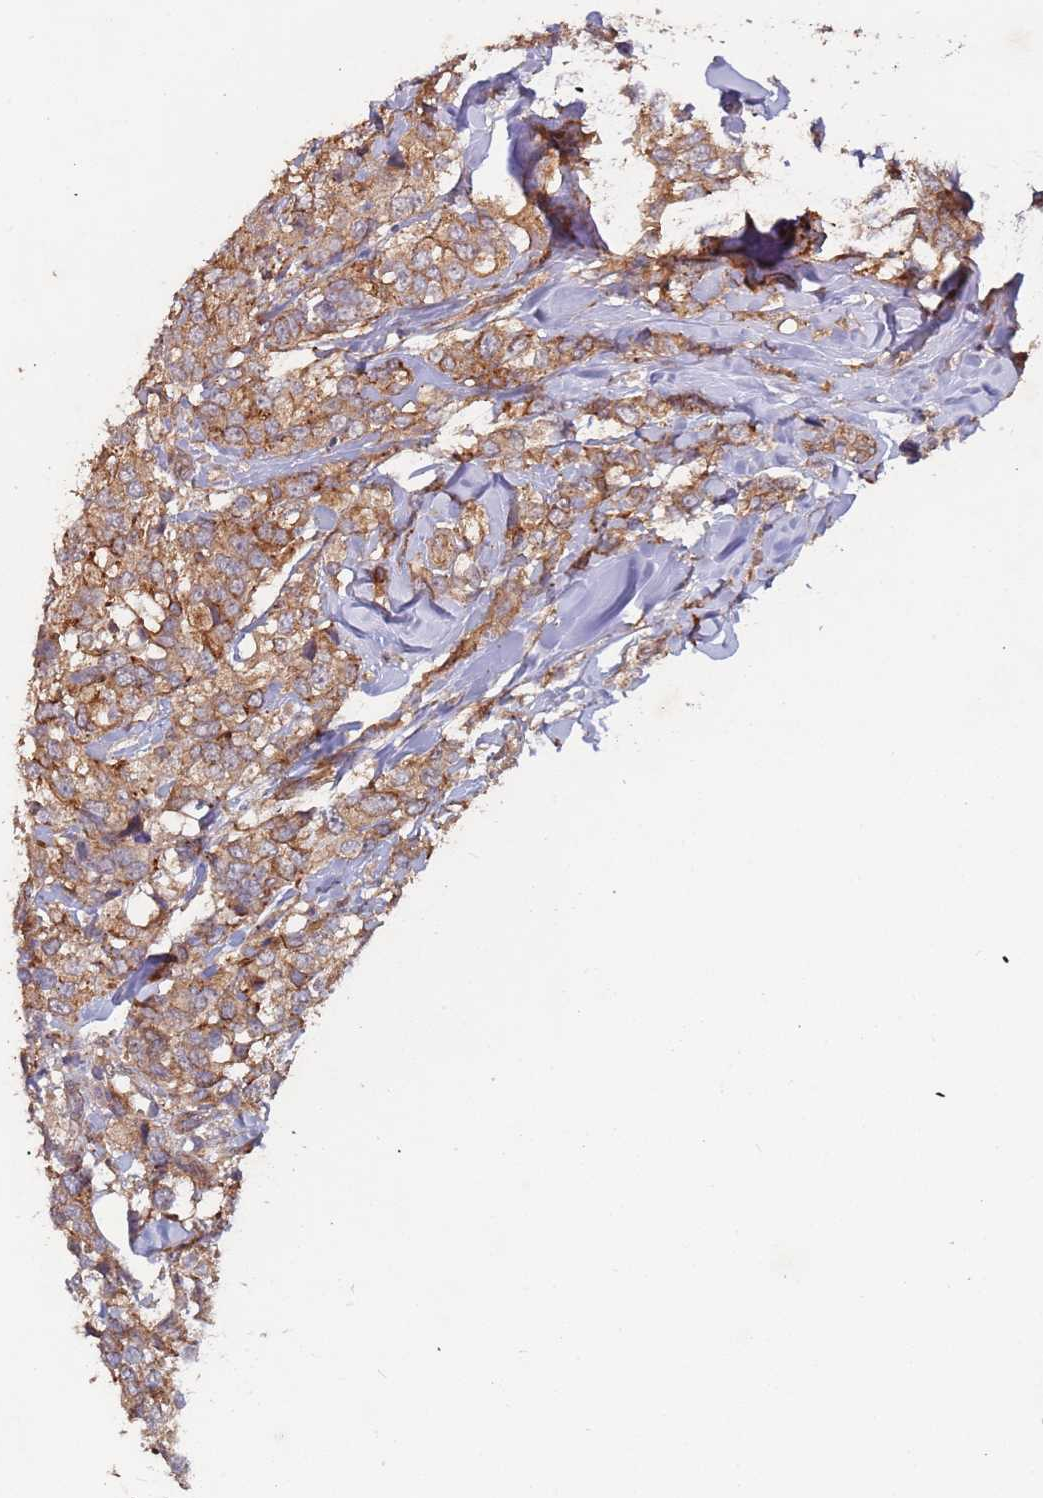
{"staining": {"intensity": "moderate", "quantity": ">75%", "location": "cytoplasmic/membranous"}, "tissue": "breast cancer", "cell_type": "Tumor cells", "image_type": "cancer", "snomed": [{"axis": "morphology", "description": "Lobular carcinoma"}, {"axis": "topography", "description": "Breast"}], "caption": "A medium amount of moderate cytoplasmic/membranous staining is appreciated in about >75% of tumor cells in lobular carcinoma (breast) tissue.", "gene": "KANSL1L", "patient": {"sex": "female", "age": 59}}